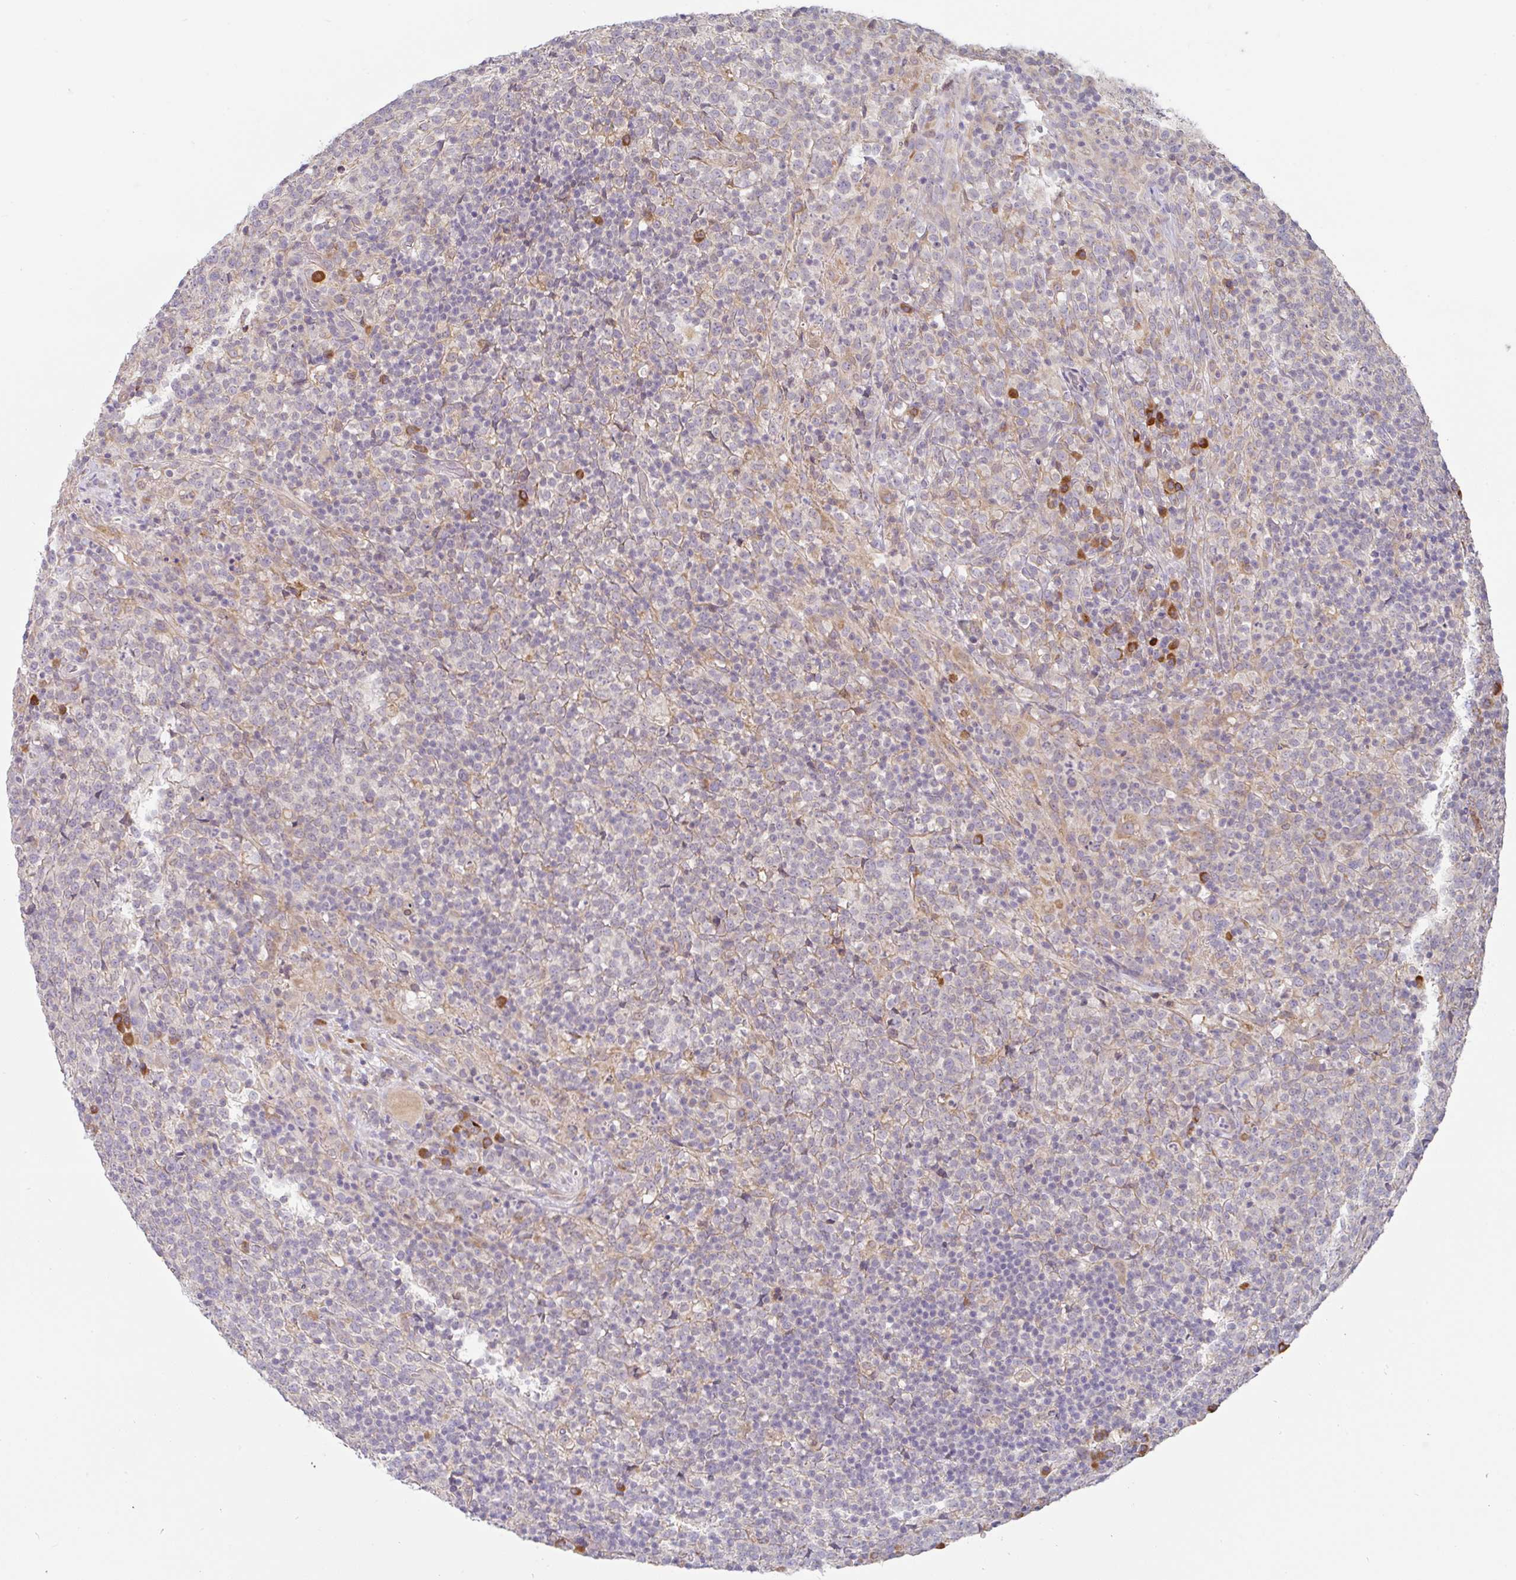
{"staining": {"intensity": "negative", "quantity": "none", "location": "none"}, "tissue": "lymphoma", "cell_type": "Tumor cells", "image_type": "cancer", "snomed": [{"axis": "morphology", "description": "Malignant lymphoma, non-Hodgkin's type, High grade"}, {"axis": "topography", "description": "Lymph node"}], "caption": "High-grade malignant lymphoma, non-Hodgkin's type was stained to show a protein in brown. There is no significant staining in tumor cells. (Immunohistochemistry, brightfield microscopy, high magnification).", "gene": "DERL2", "patient": {"sex": "male", "age": 54}}